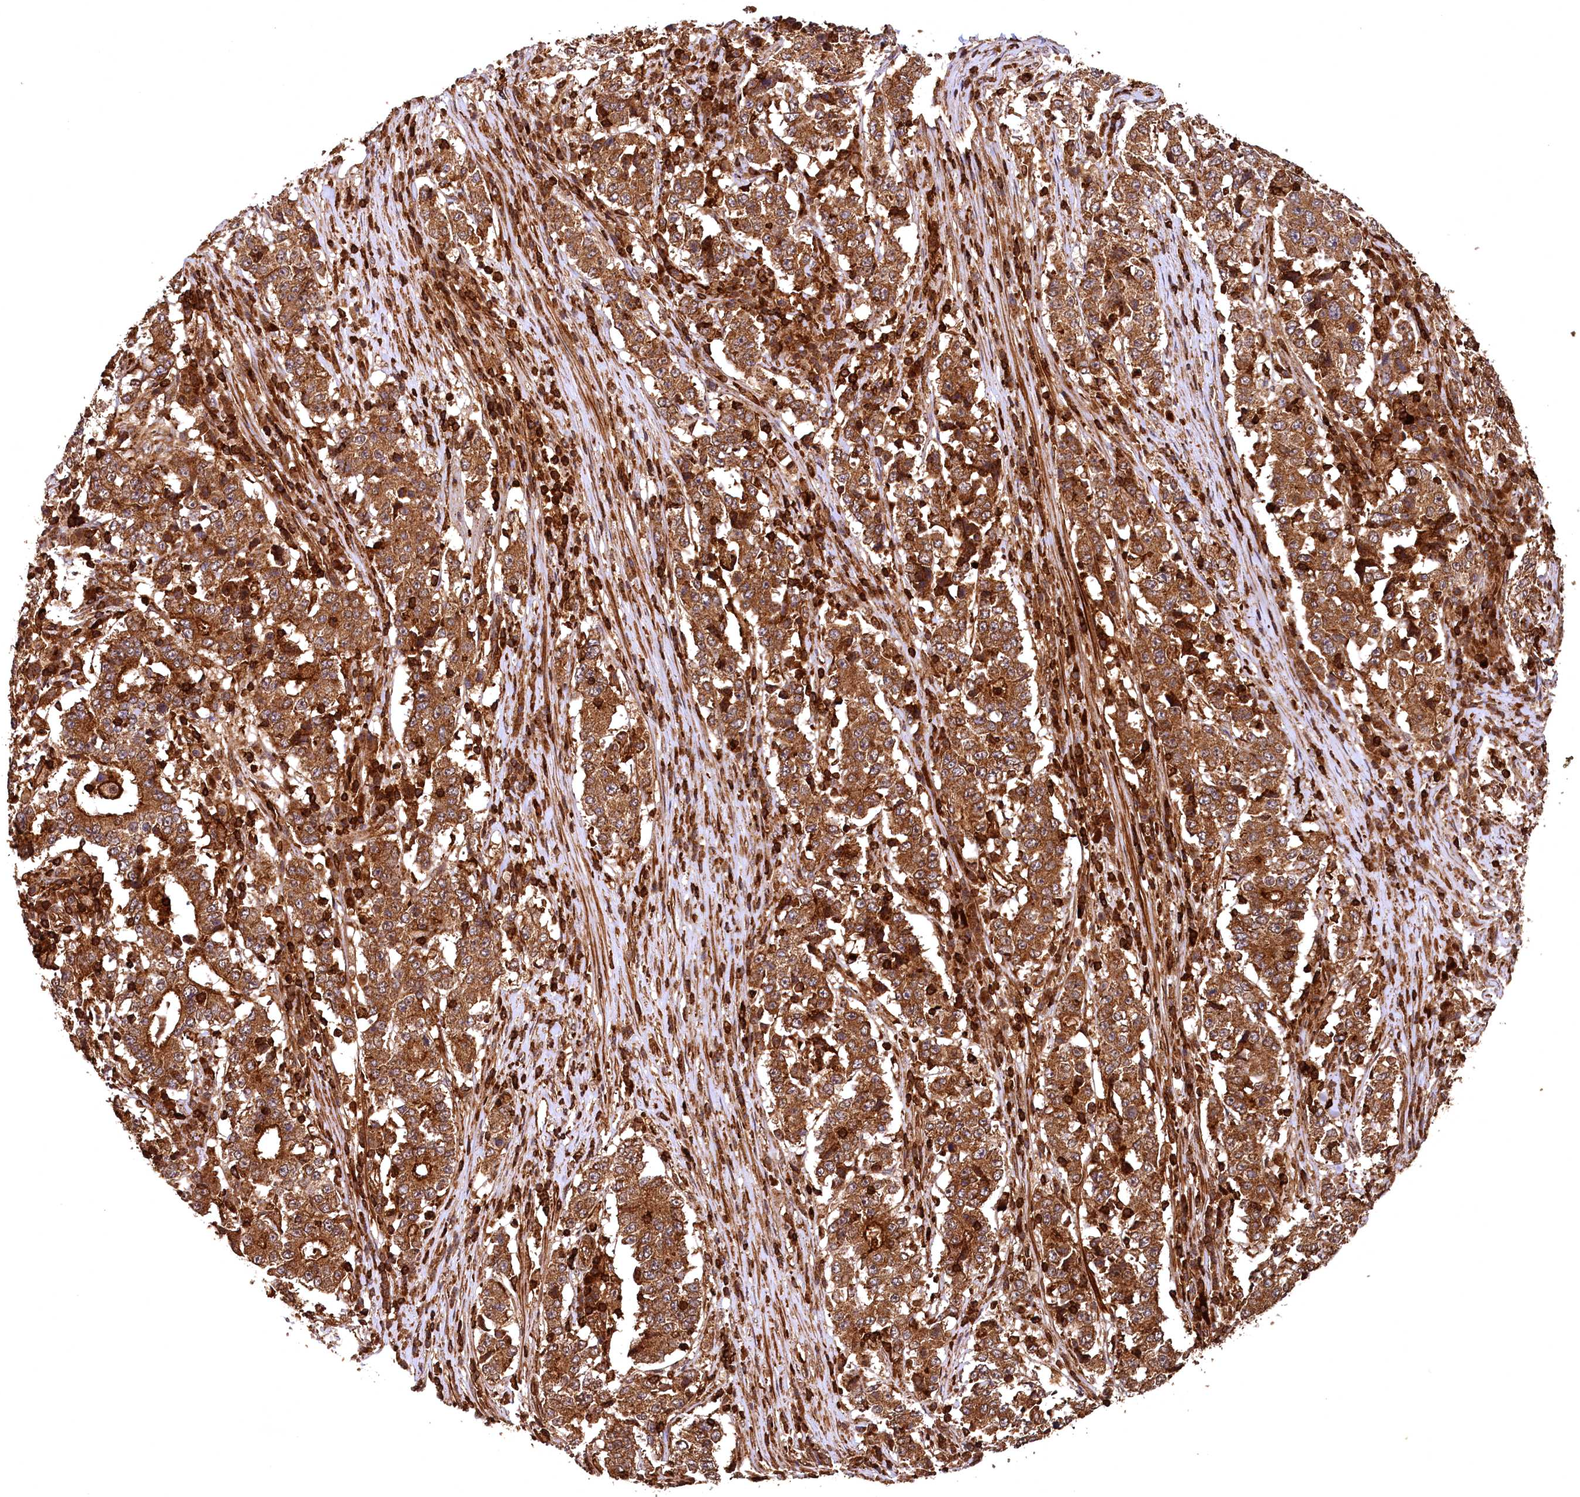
{"staining": {"intensity": "moderate", "quantity": ">75%", "location": "cytoplasmic/membranous"}, "tissue": "stomach cancer", "cell_type": "Tumor cells", "image_type": "cancer", "snomed": [{"axis": "morphology", "description": "Adenocarcinoma, NOS"}, {"axis": "topography", "description": "Stomach"}], "caption": "Immunohistochemical staining of stomach cancer shows medium levels of moderate cytoplasmic/membranous protein expression in approximately >75% of tumor cells.", "gene": "STUB1", "patient": {"sex": "male", "age": 59}}